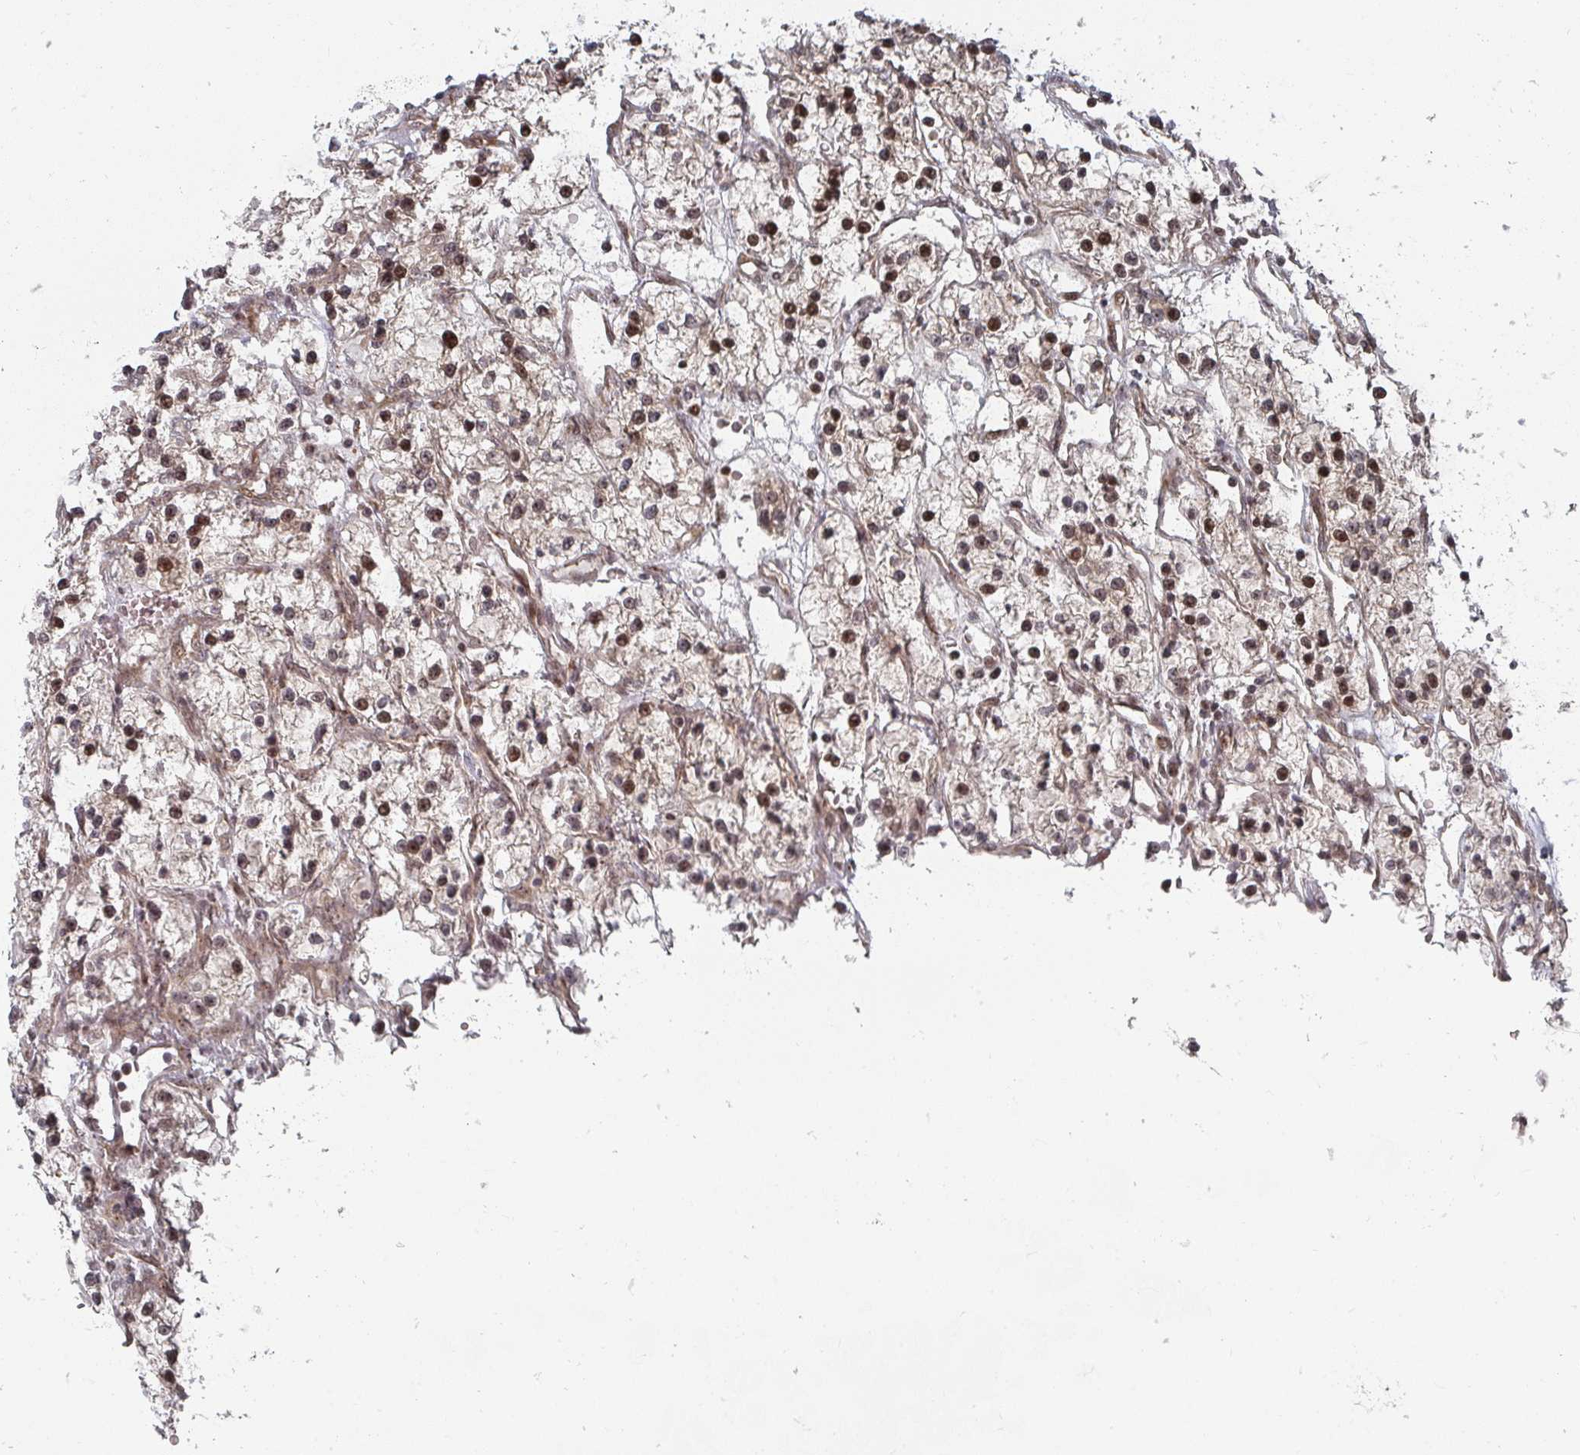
{"staining": {"intensity": "moderate", "quantity": ">75%", "location": "cytoplasmic/membranous,nuclear"}, "tissue": "renal cancer", "cell_type": "Tumor cells", "image_type": "cancer", "snomed": [{"axis": "morphology", "description": "Adenocarcinoma, NOS"}, {"axis": "topography", "description": "Kidney"}], "caption": "Immunohistochemical staining of renal cancer (adenocarcinoma) displays moderate cytoplasmic/membranous and nuclear protein positivity in approximately >75% of tumor cells.", "gene": "KIF1C", "patient": {"sex": "female", "age": 57}}